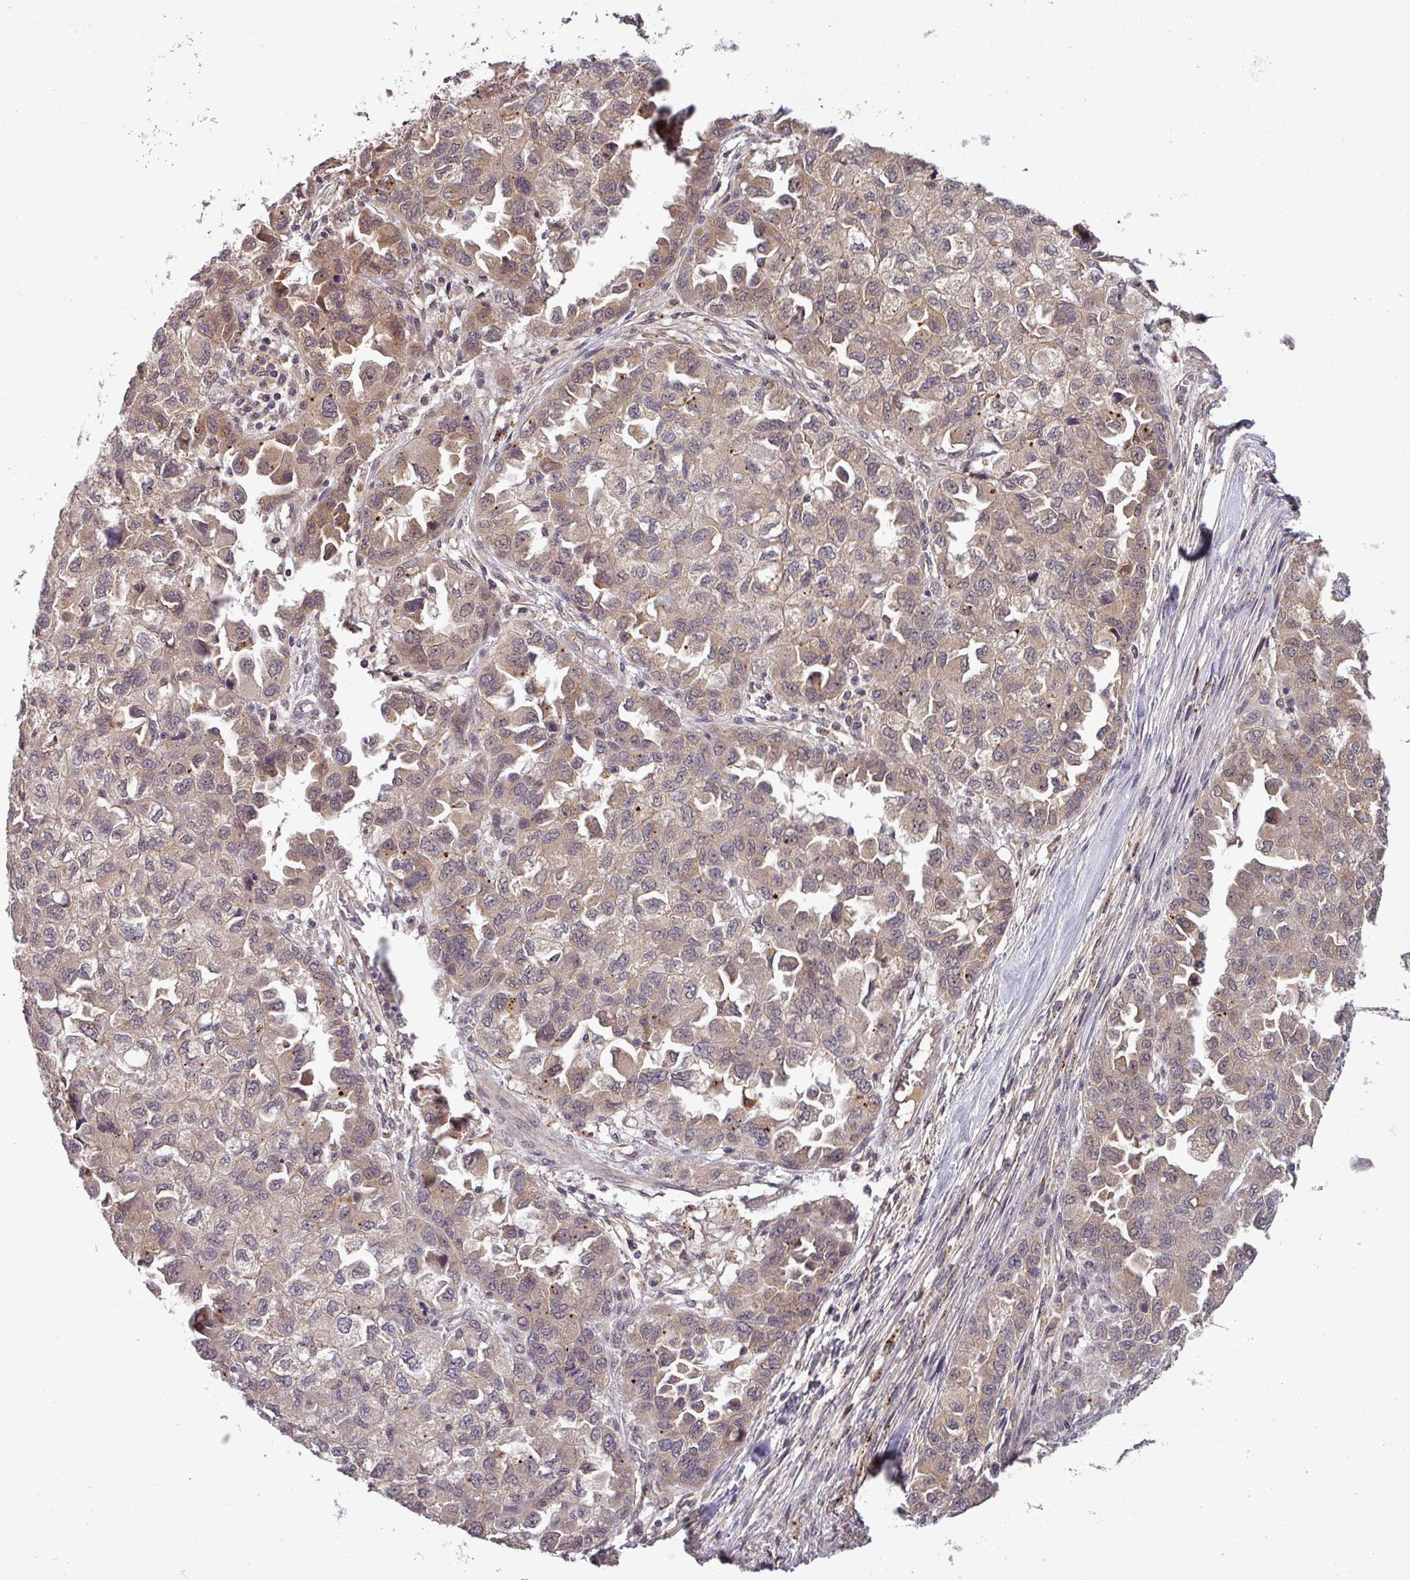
{"staining": {"intensity": "moderate", "quantity": "25%-75%", "location": "cytoplasmic/membranous,nuclear"}, "tissue": "ovarian cancer", "cell_type": "Tumor cells", "image_type": "cancer", "snomed": [{"axis": "morphology", "description": "Cystadenocarcinoma, serous, NOS"}, {"axis": "topography", "description": "Ovary"}], "caption": "This is an image of IHC staining of ovarian cancer (serous cystadenocarcinoma), which shows moderate expression in the cytoplasmic/membranous and nuclear of tumor cells.", "gene": "PUS1", "patient": {"sex": "female", "age": 84}}